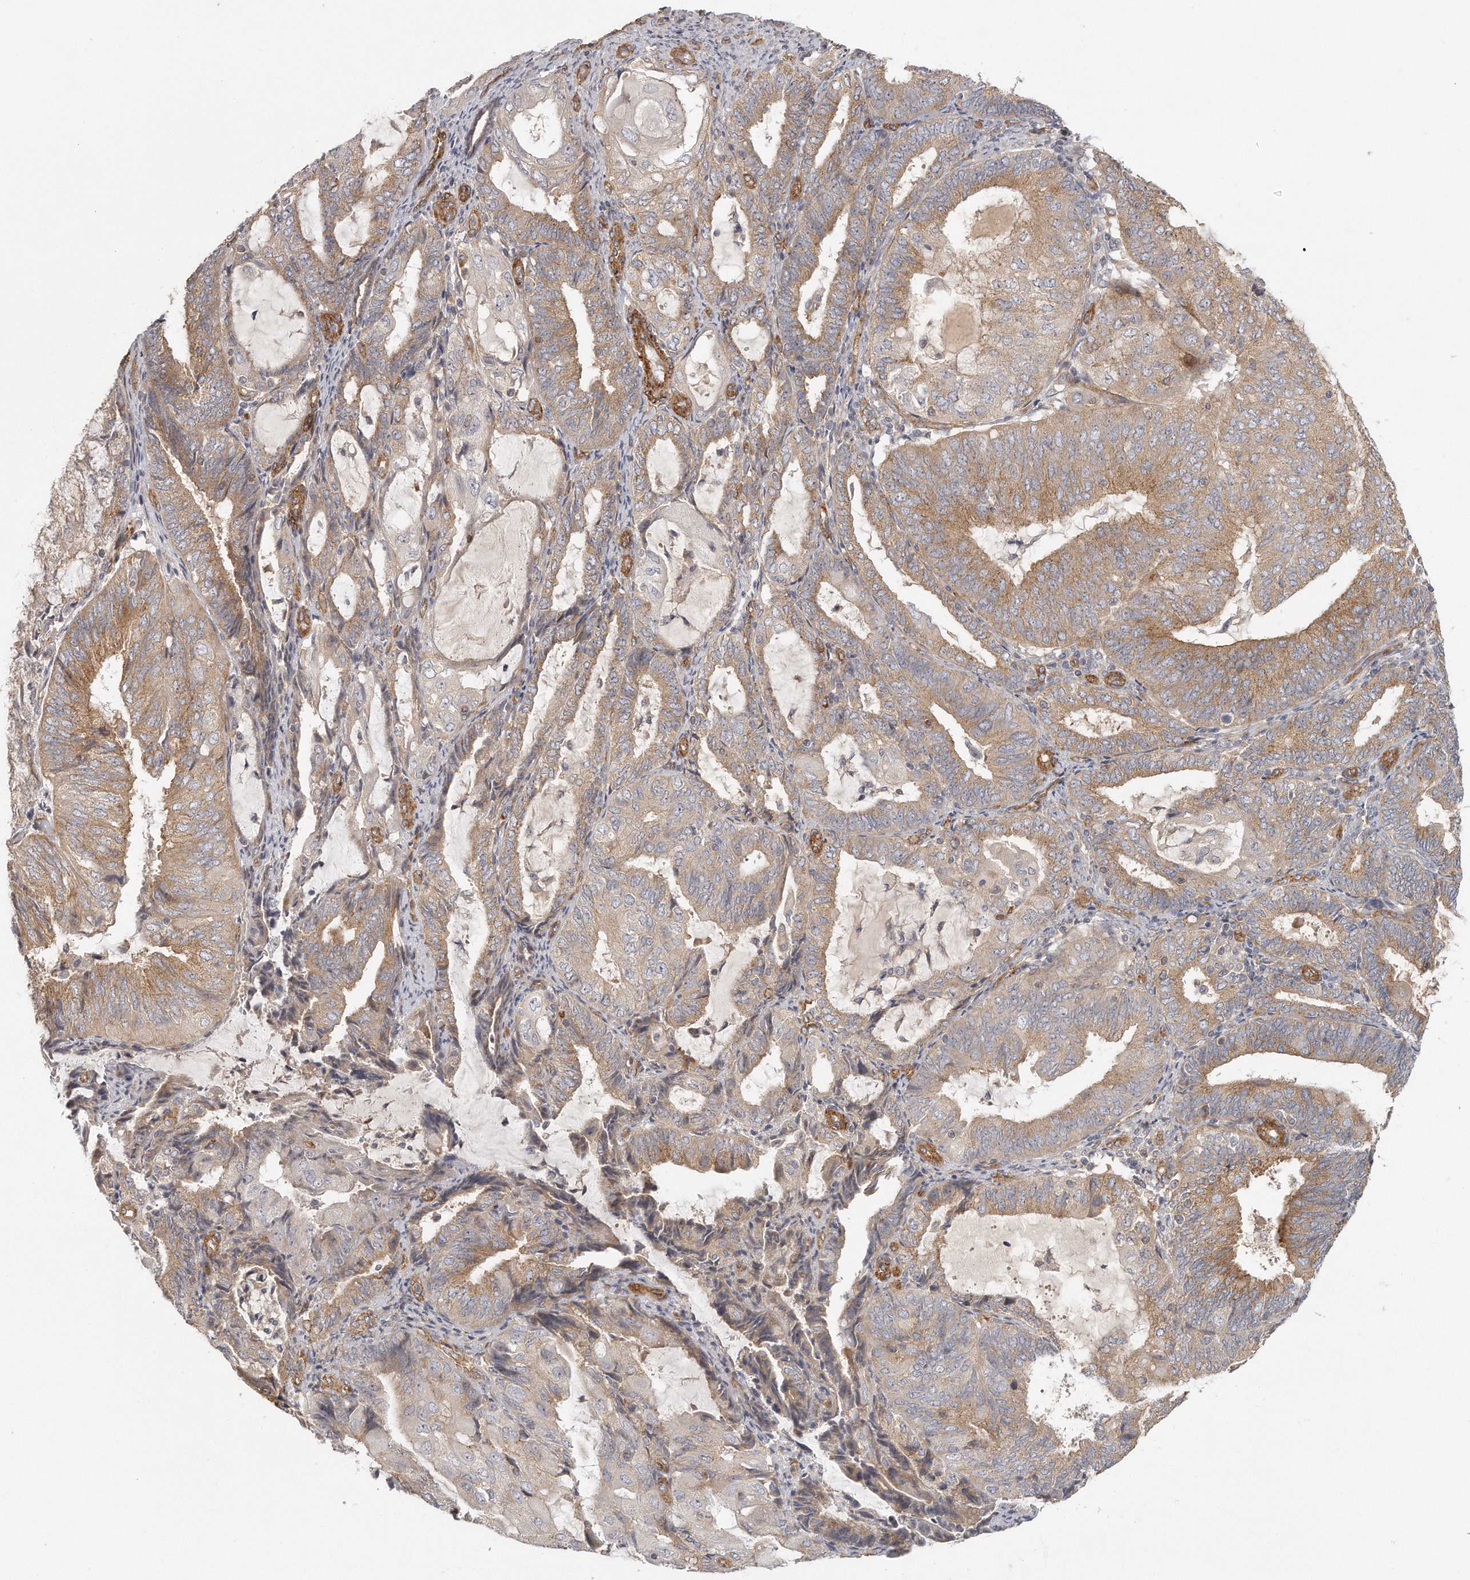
{"staining": {"intensity": "moderate", "quantity": ">75%", "location": "cytoplasmic/membranous"}, "tissue": "endometrial cancer", "cell_type": "Tumor cells", "image_type": "cancer", "snomed": [{"axis": "morphology", "description": "Adenocarcinoma, NOS"}, {"axis": "topography", "description": "Endometrium"}], "caption": "Immunohistochemical staining of human endometrial cancer displays medium levels of moderate cytoplasmic/membranous protein expression in about >75% of tumor cells.", "gene": "MTERF4", "patient": {"sex": "female", "age": 81}}